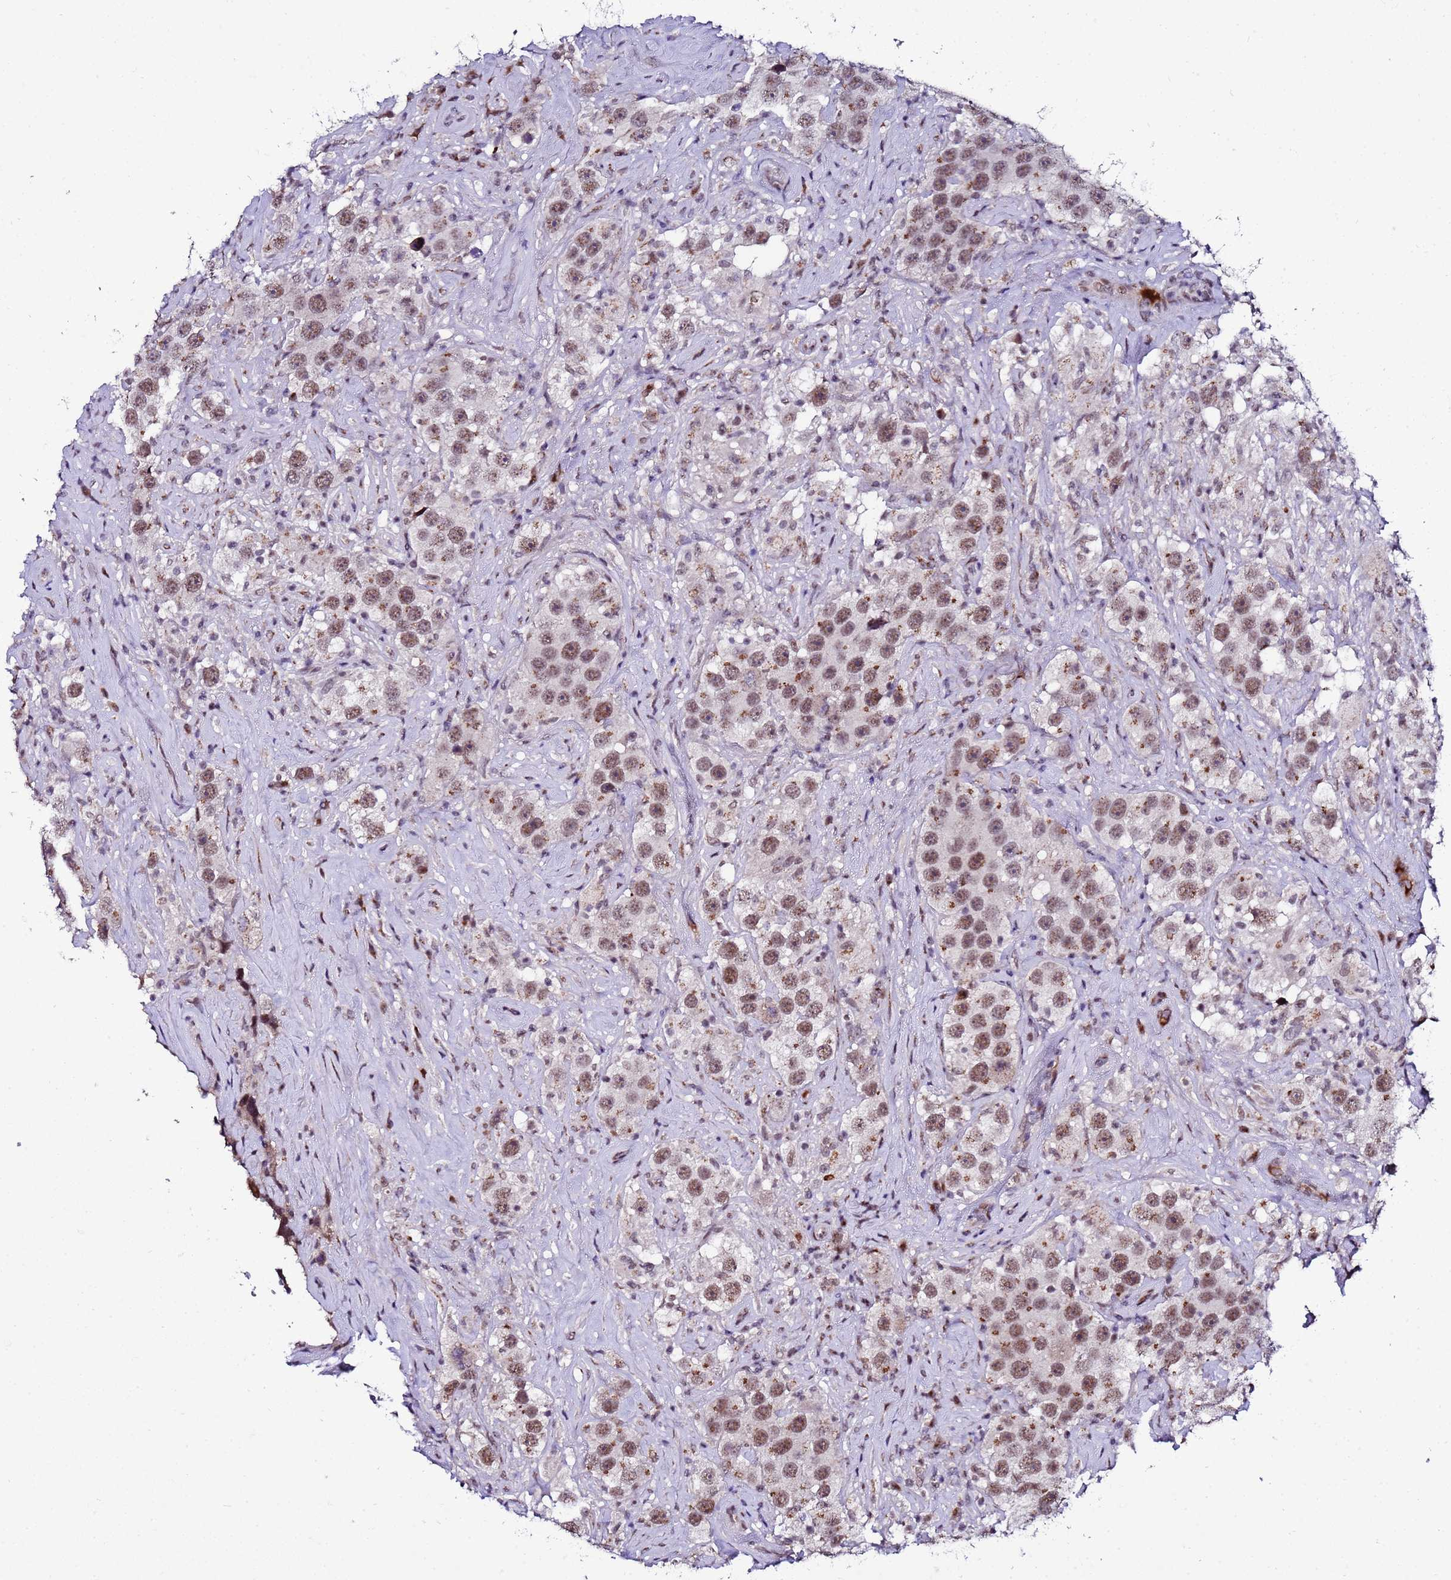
{"staining": {"intensity": "moderate", "quantity": ">75%", "location": "cytoplasmic/membranous,nuclear"}, "tissue": "testis cancer", "cell_type": "Tumor cells", "image_type": "cancer", "snomed": [{"axis": "morphology", "description": "Seminoma, NOS"}, {"axis": "topography", "description": "Testis"}], "caption": "Seminoma (testis) tissue reveals moderate cytoplasmic/membranous and nuclear positivity in approximately >75% of tumor cells, visualized by immunohistochemistry.", "gene": "C19orf47", "patient": {"sex": "male", "age": 49}}